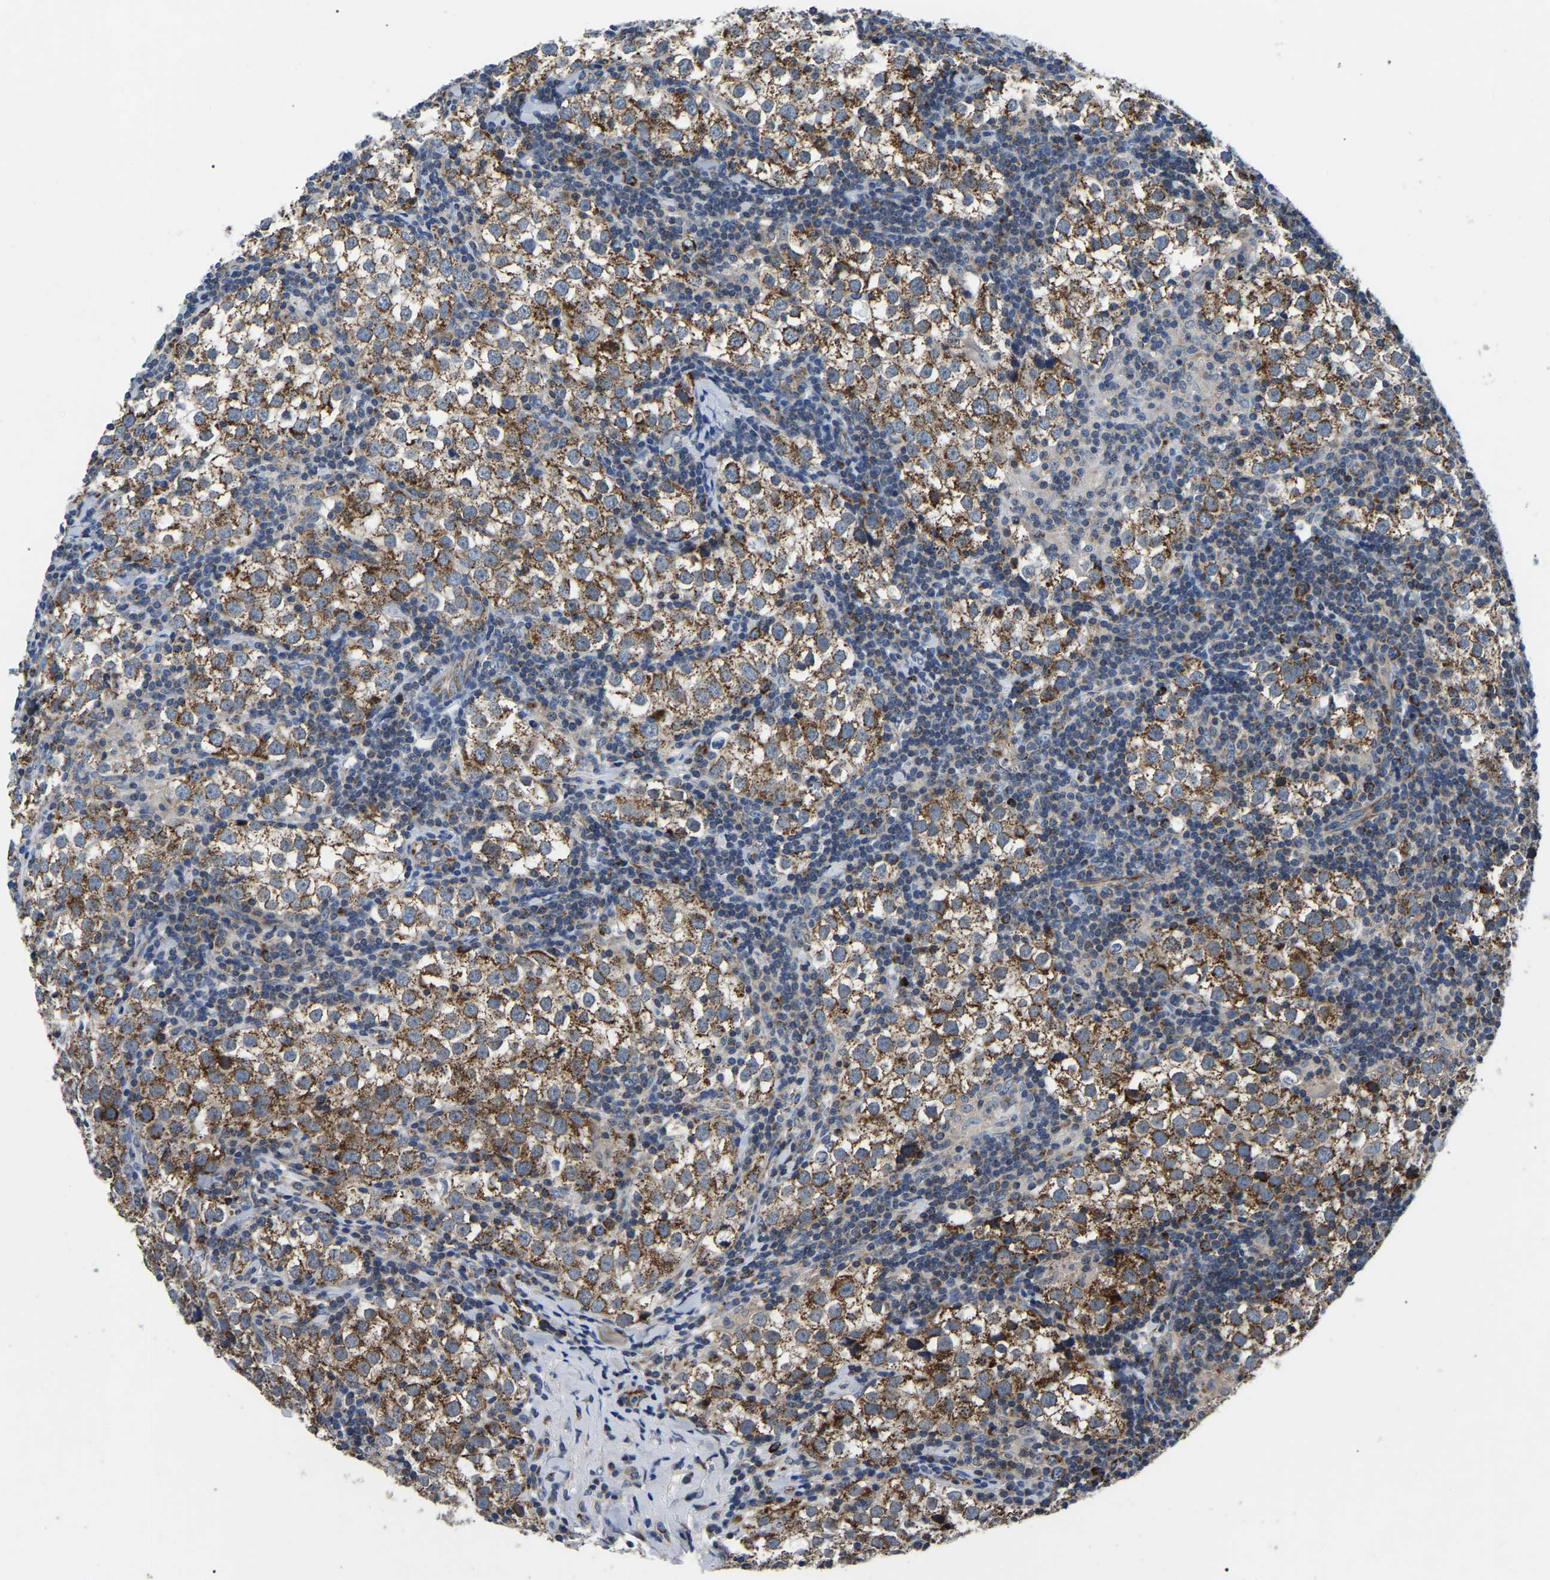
{"staining": {"intensity": "moderate", "quantity": ">75%", "location": "cytoplasmic/membranous"}, "tissue": "testis cancer", "cell_type": "Tumor cells", "image_type": "cancer", "snomed": [{"axis": "morphology", "description": "Seminoma, NOS"}, {"axis": "morphology", "description": "Carcinoma, Embryonal, NOS"}, {"axis": "topography", "description": "Testis"}], "caption": "Immunohistochemical staining of seminoma (testis) reveals medium levels of moderate cytoplasmic/membranous protein positivity in approximately >75% of tumor cells.", "gene": "PPM1E", "patient": {"sex": "male", "age": 36}}